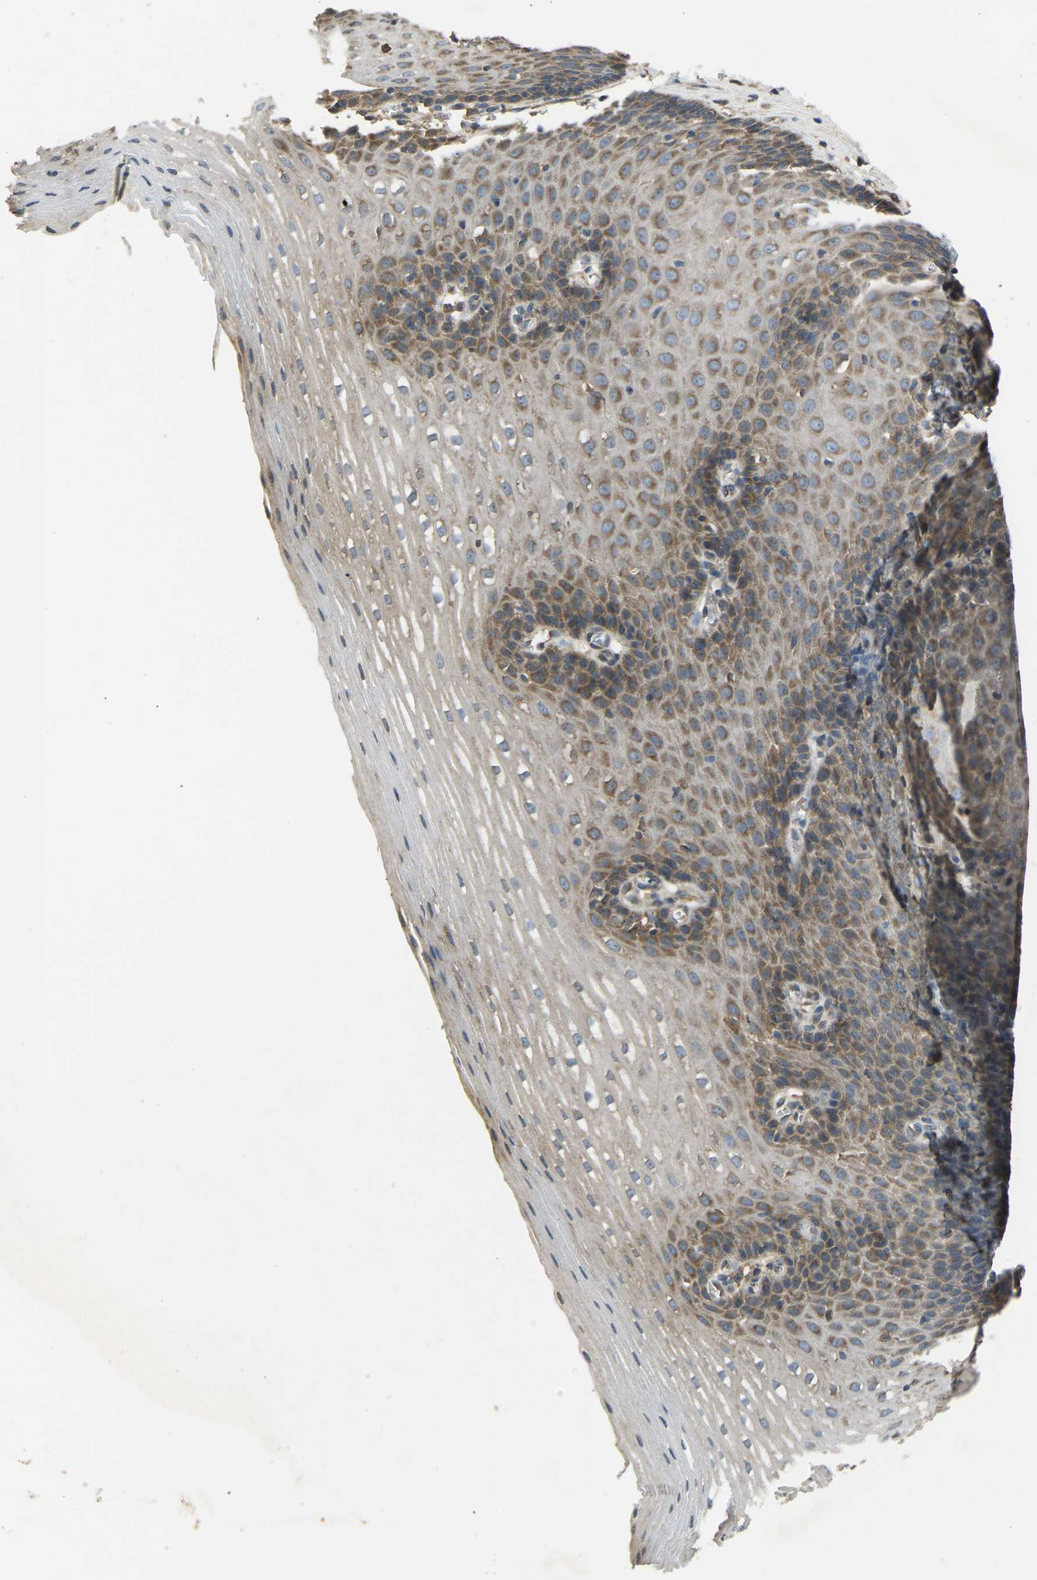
{"staining": {"intensity": "moderate", "quantity": "25%-75%", "location": "cytoplasmic/membranous"}, "tissue": "esophagus", "cell_type": "Squamous epithelial cells", "image_type": "normal", "snomed": [{"axis": "morphology", "description": "Normal tissue, NOS"}, {"axis": "topography", "description": "Esophagus"}], "caption": "Squamous epithelial cells exhibit medium levels of moderate cytoplasmic/membranous positivity in approximately 25%-75% of cells in benign human esophagus. (Stains: DAB (3,3'-diaminobenzidine) in brown, nuclei in blue, Microscopy: brightfield microscopy at high magnification).", "gene": "AIMP1", "patient": {"sex": "male", "age": 48}}